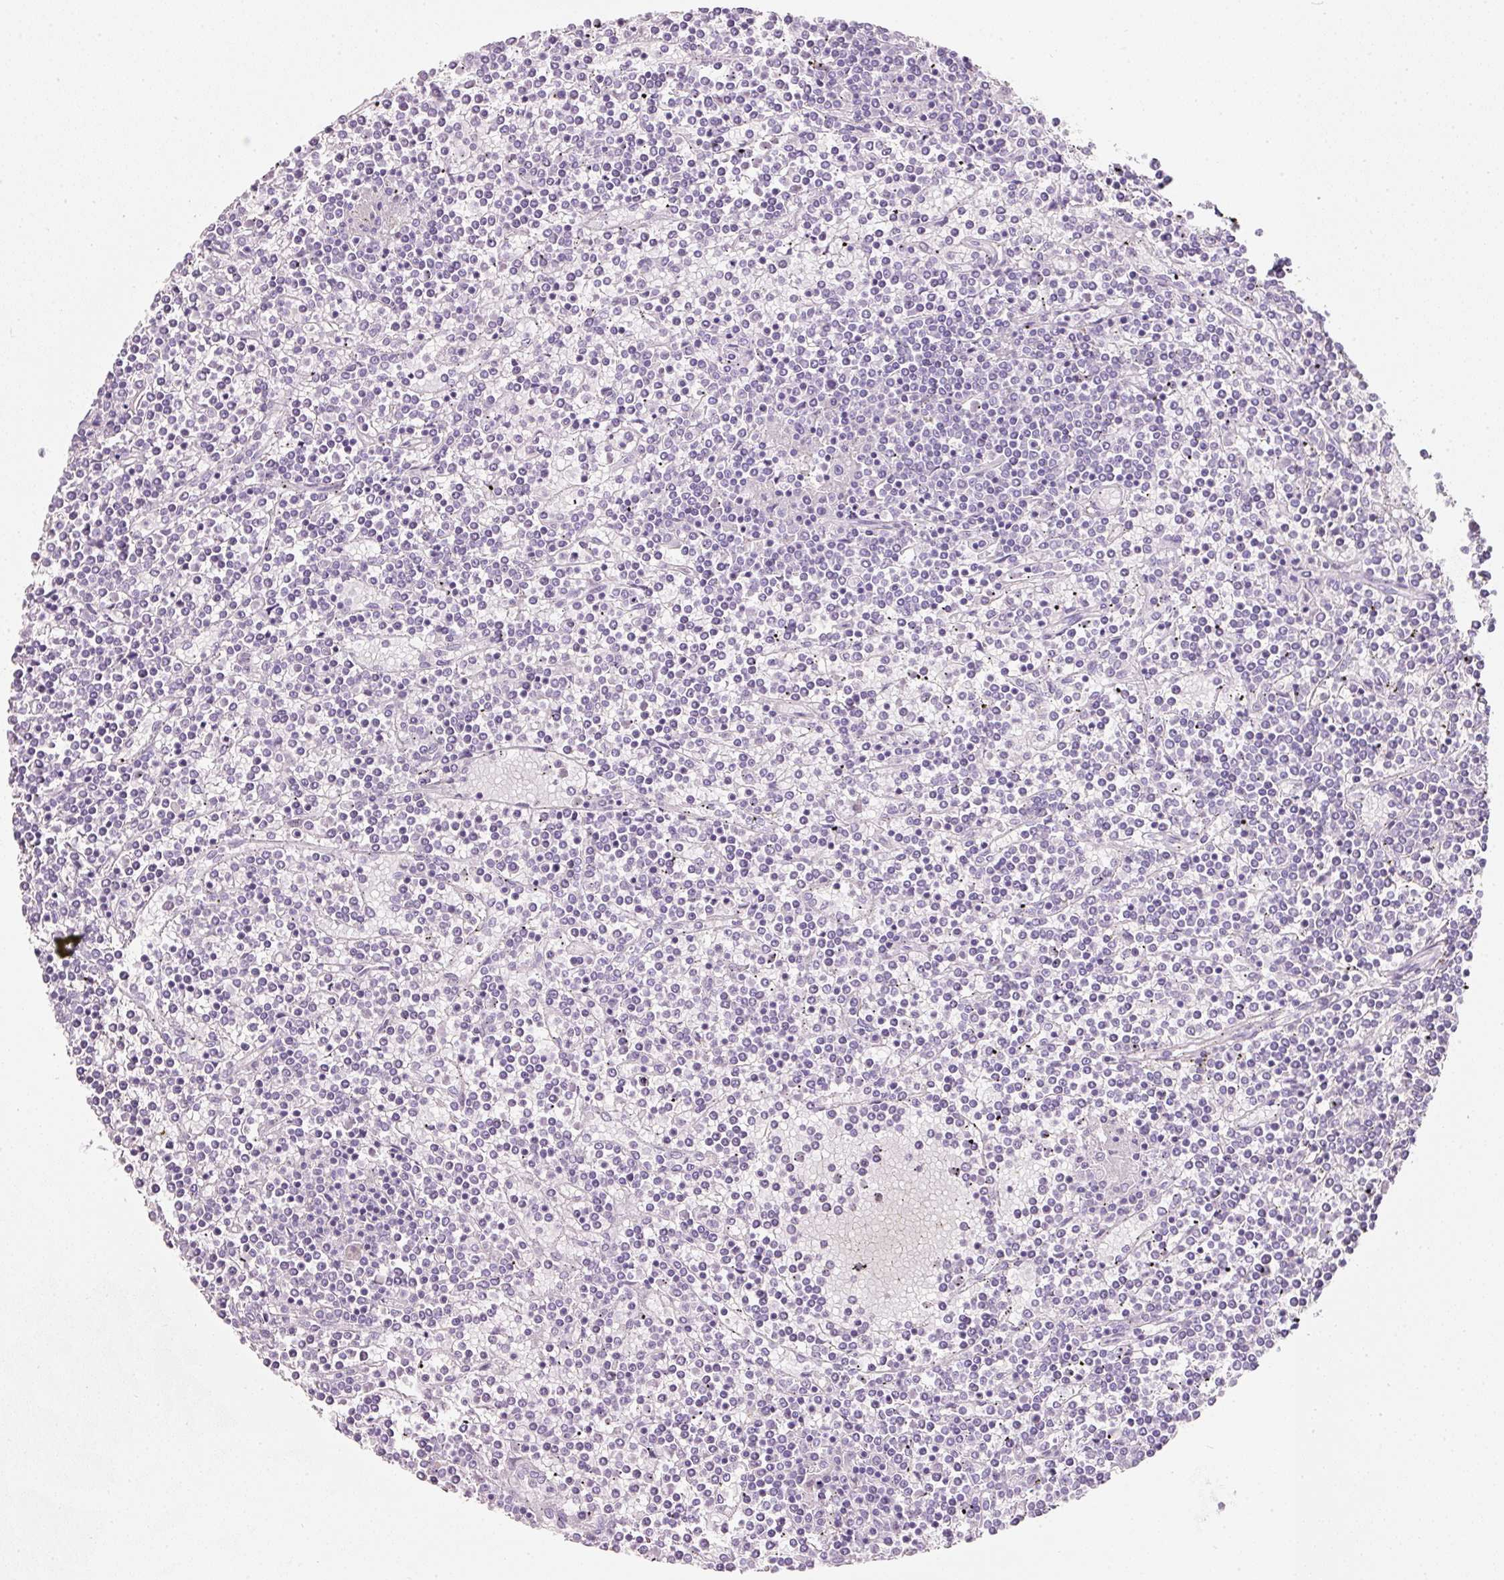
{"staining": {"intensity": "negative", "quantity": "none", "location": "none"}, "tissue": "lymphoma", "cell_type": "Tumor cells", "image_type": "cancer", "snomed": [{"axis": "morphology", "description": "Malignant lymphoma, non-Hodgkin's type, Low grade"}, {"axis": "topography", "description": "Spleen"}], "caption": "Immunohistochemistry (IHC) histopathology image of human low-grade malignant lymphoma, non-Hodgkin's type stained for a protein (brown), which shows no expression in tumor cells.", "gene": "SLC2A2", "patient": {"sex": "female", "age": 19}}